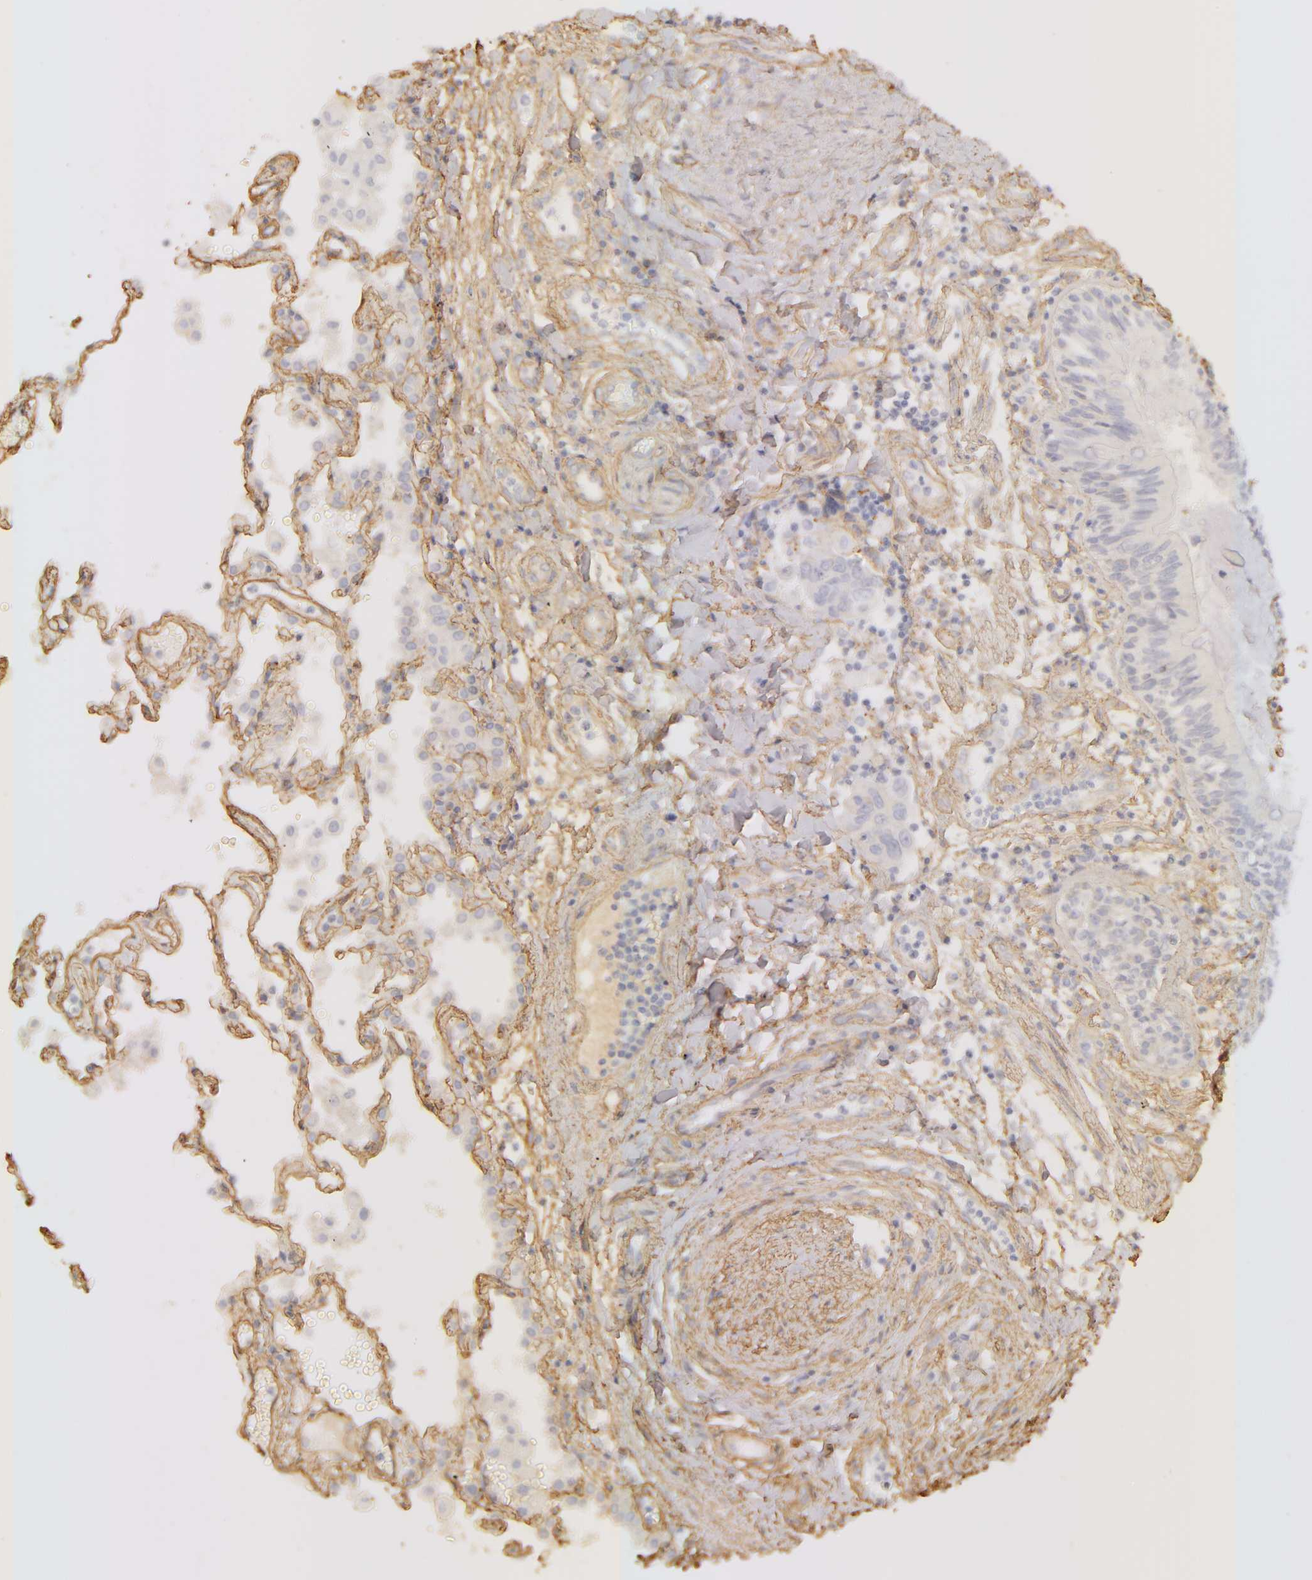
{"staining": {"intensity": "negative", "quantity": "none", "location": "none"}, "tissue": "lung cancer", "cell_type": "Tumor cells", "image_type": "cancer", "snomed": [{"axis": "morphology", "description": "Adenocarcinoma, NOS"}, {"axis": "topography", "description": "Lung"}], "caption": "Tumor cells are negative for protein expression in human lung cancer (adenocarcinoma). (Stains: DAB (3,3'-diaminobenzidine) immunohistochemistry (IHC) with hematoxylin counter stain, Microscopy: brightfield microscopy at high magnification).", "gene": "COL4A1", "patient": {"sex": "male", "age": 64}}